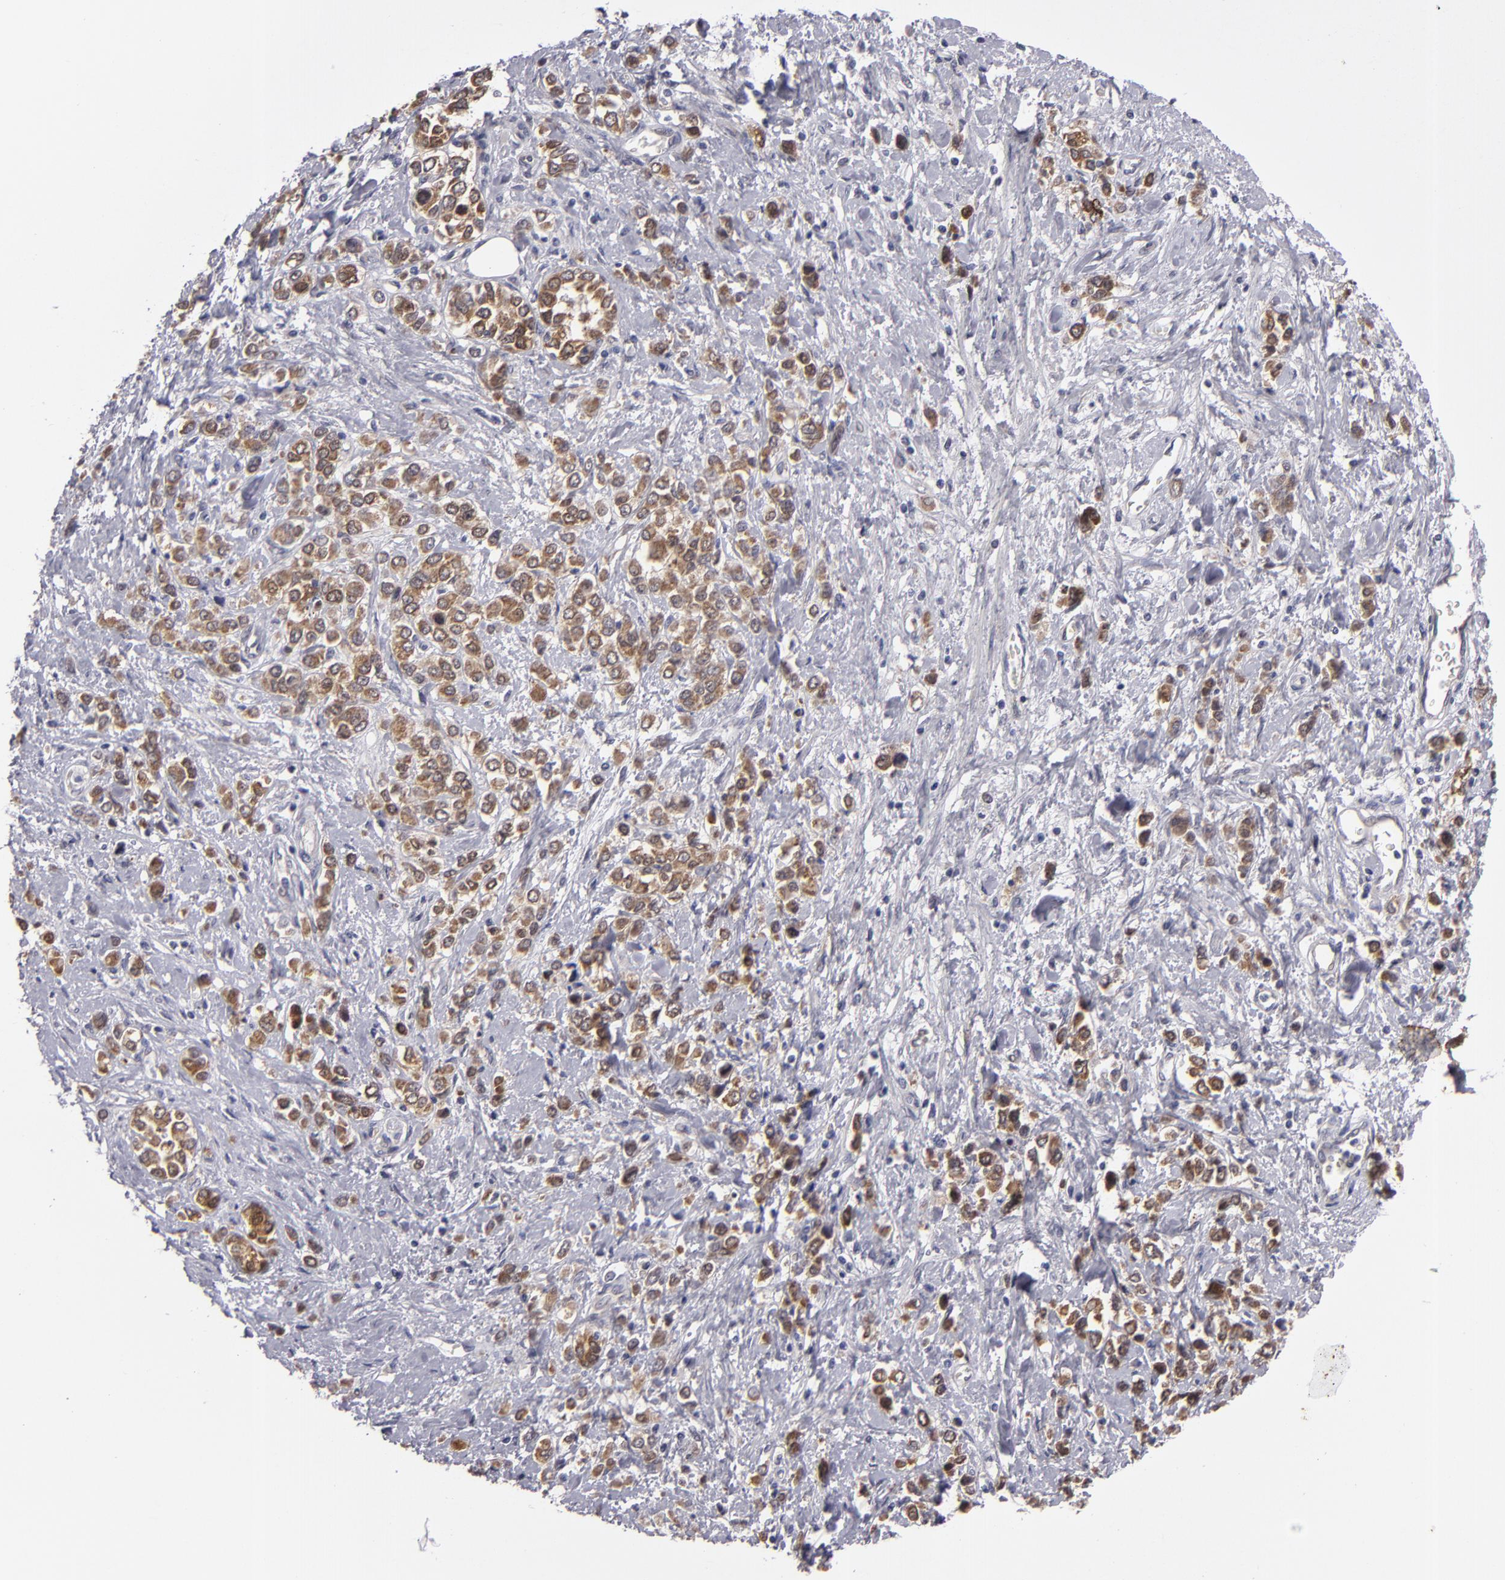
{"staining": {"intensity": "moderate", "quantity": ">75%", "location": "cytoplasmic/membranous"}, "tissue": "stomach cancer", "cell_type": "Tumor cells", "image_type": "cancer", "snomed": [{"axis": "morphology", "description": "Adenocarcinoma, NOS"}, {"axis": "topography", "description": "Stomach, upper"}], "caption": "Immunohistochemistry photomicrograph of neoplastic tissue: human stomach cancer (adenocarcinoma) stained using immunohistochemistry exhibits medium levels of moderate protein expression localized specifically in the cytoplasmic/membranous of tumor cells, appearing as a cytoplasmic/membranous brown color.", "gene": "SH2D4A", "patient": {"sex": "male", "age": 76}}